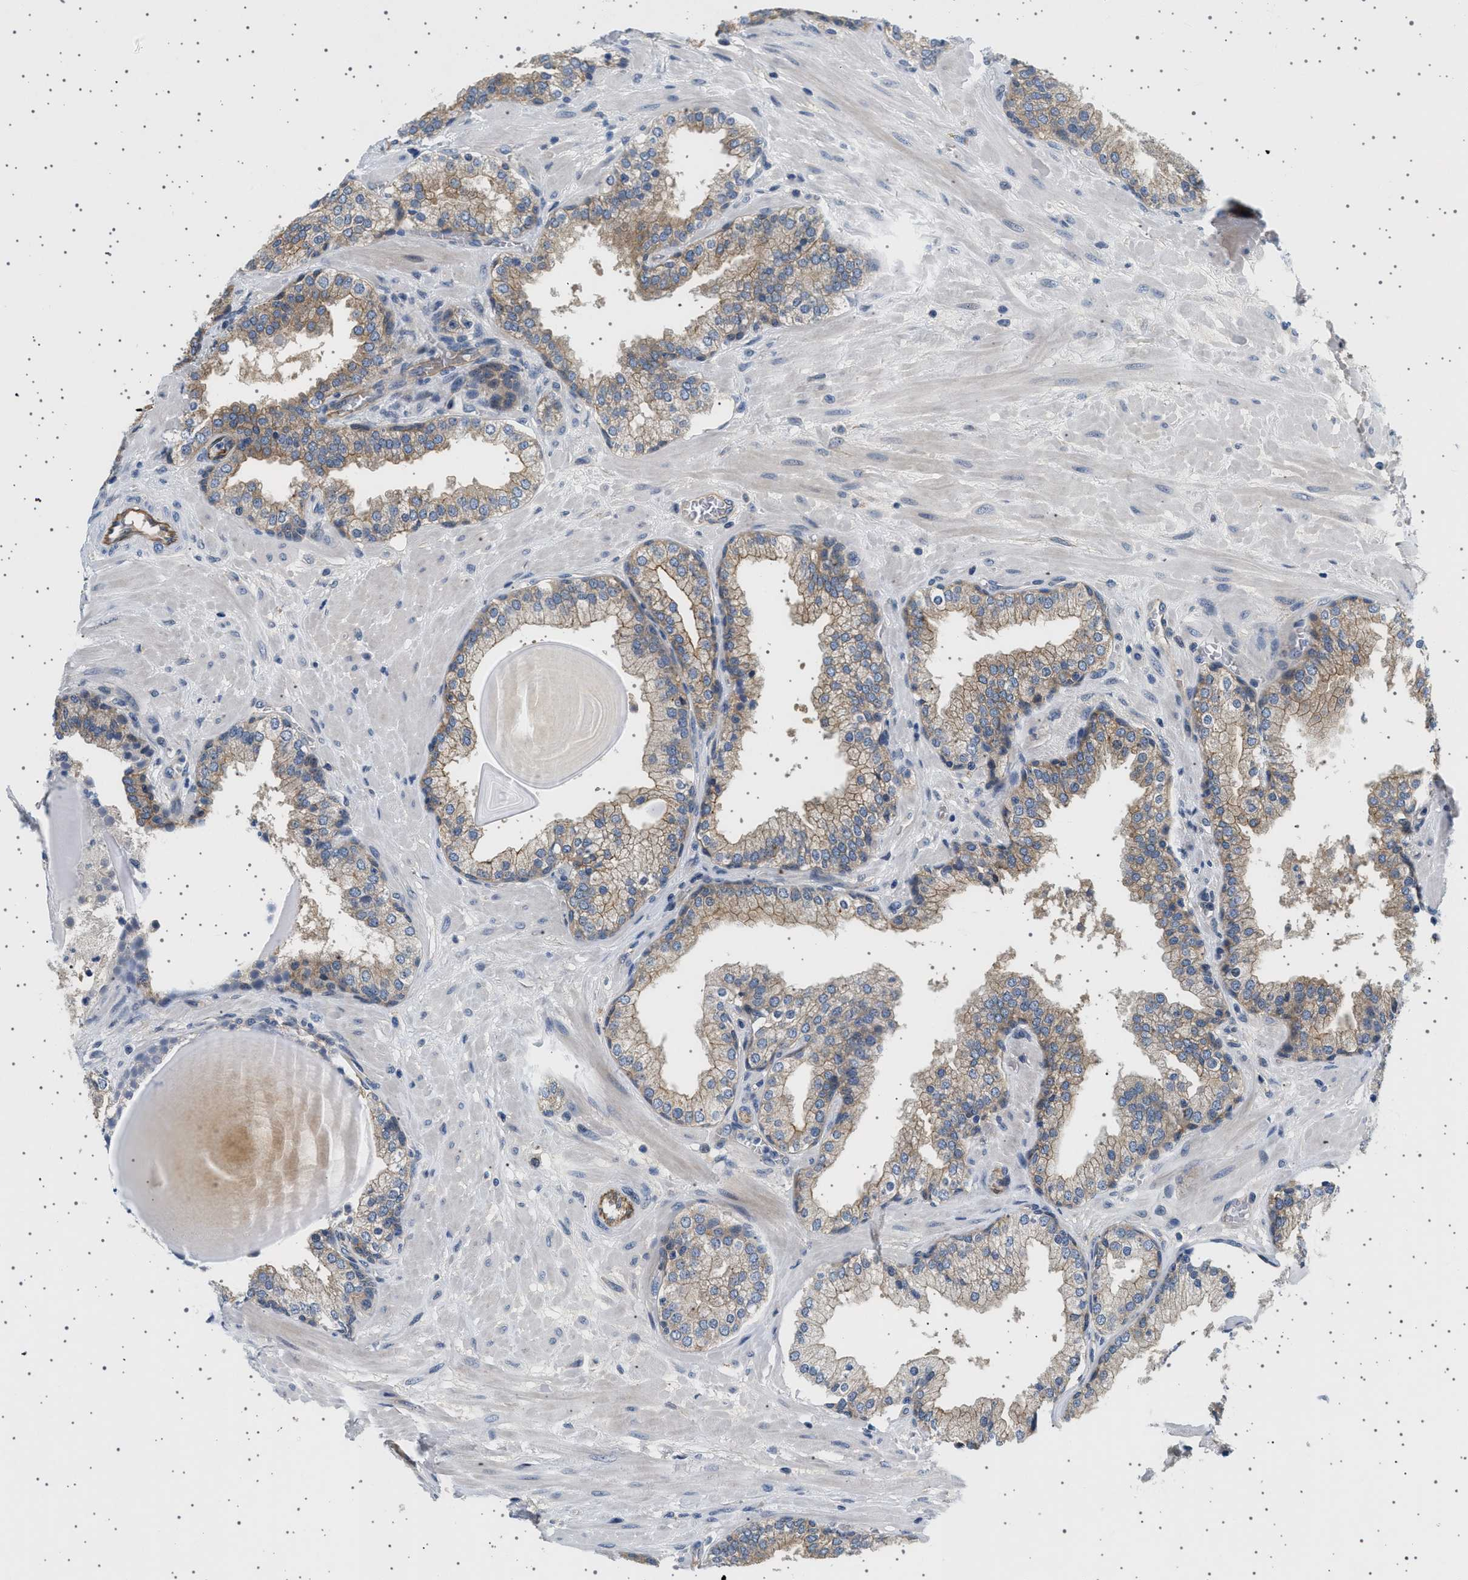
{"staining": {"intensity": "moderate", "quantity": ">75%", "location": "cytoplasmic/membranous"}, "tissue": "prostate", "cell_type": "Glandular cells", "image_type": "normal", "snomed": [{"axis": "morphology", "description": "Normal tissue, NOS"}, {"axis": "topography", "description": "Prostate"}], "caption": "This histopathology image demonstrates immunohistochemistry (IHC) staining of normal prostate, with medium moderate cytoplasmic/membranous expression in approximately >75% of glandular cells.", "gene": "PLPP6", "patient": {"sex": "male", "age": 51}}